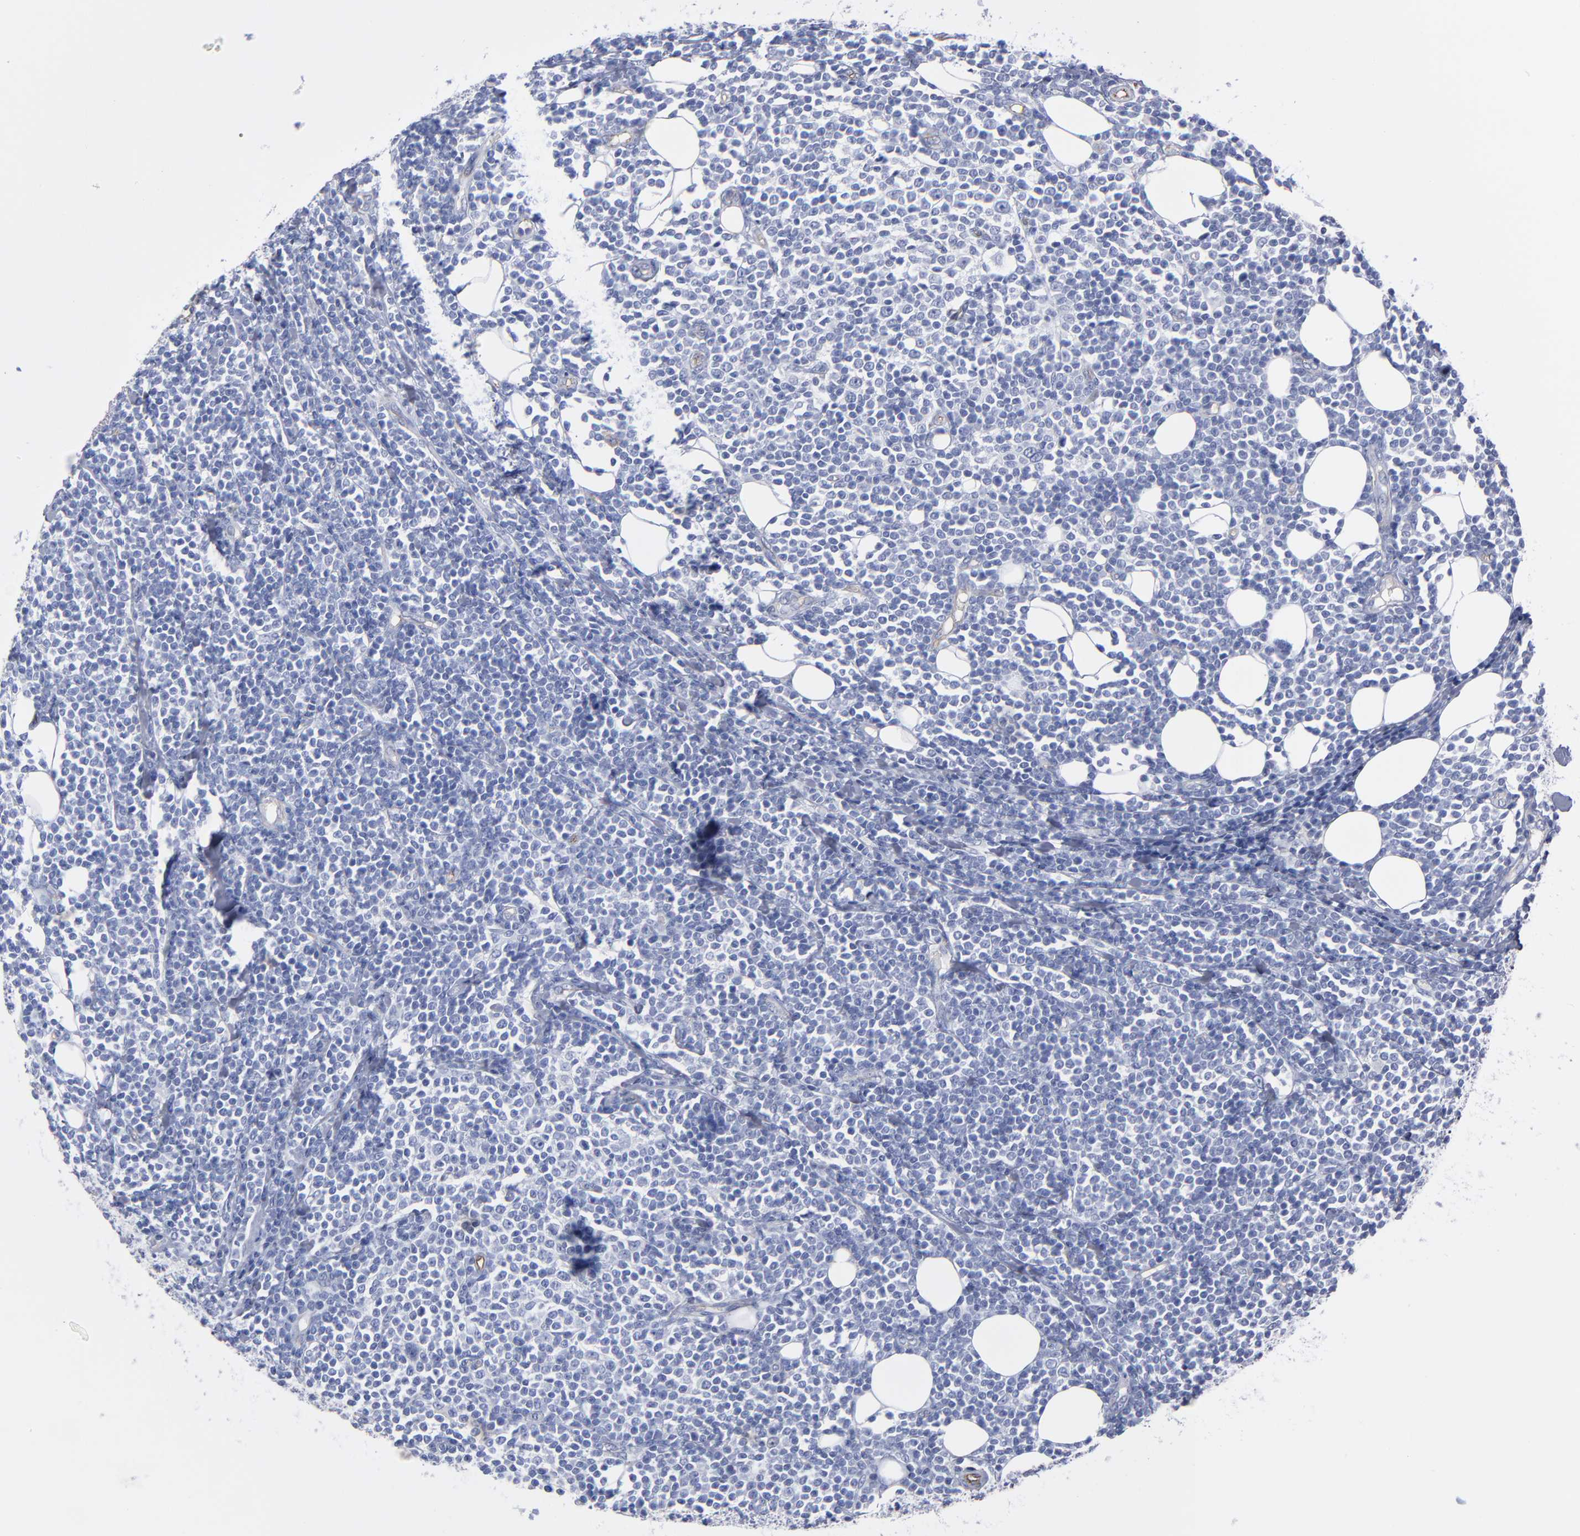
{"staining": {"intensity": "negative", "quantity": "none", "location": "none"}, "tissue": "lymphoma", "cell_type": "Tumor cells", "image_type": "cancer", "snomed": [{"axis": "morphology", "description": "Malignant lymphoma, non-Hodgkin's type, Low grade"}, {"axis": "topography", "description": "Soft tissue"}], "caption": "DAB immunohistochemical staining of lymphoma exhibits no significant positivity in tumor cells.", "gene": "TM4SF1", "patient": {"sex": "male", "age": 92}}